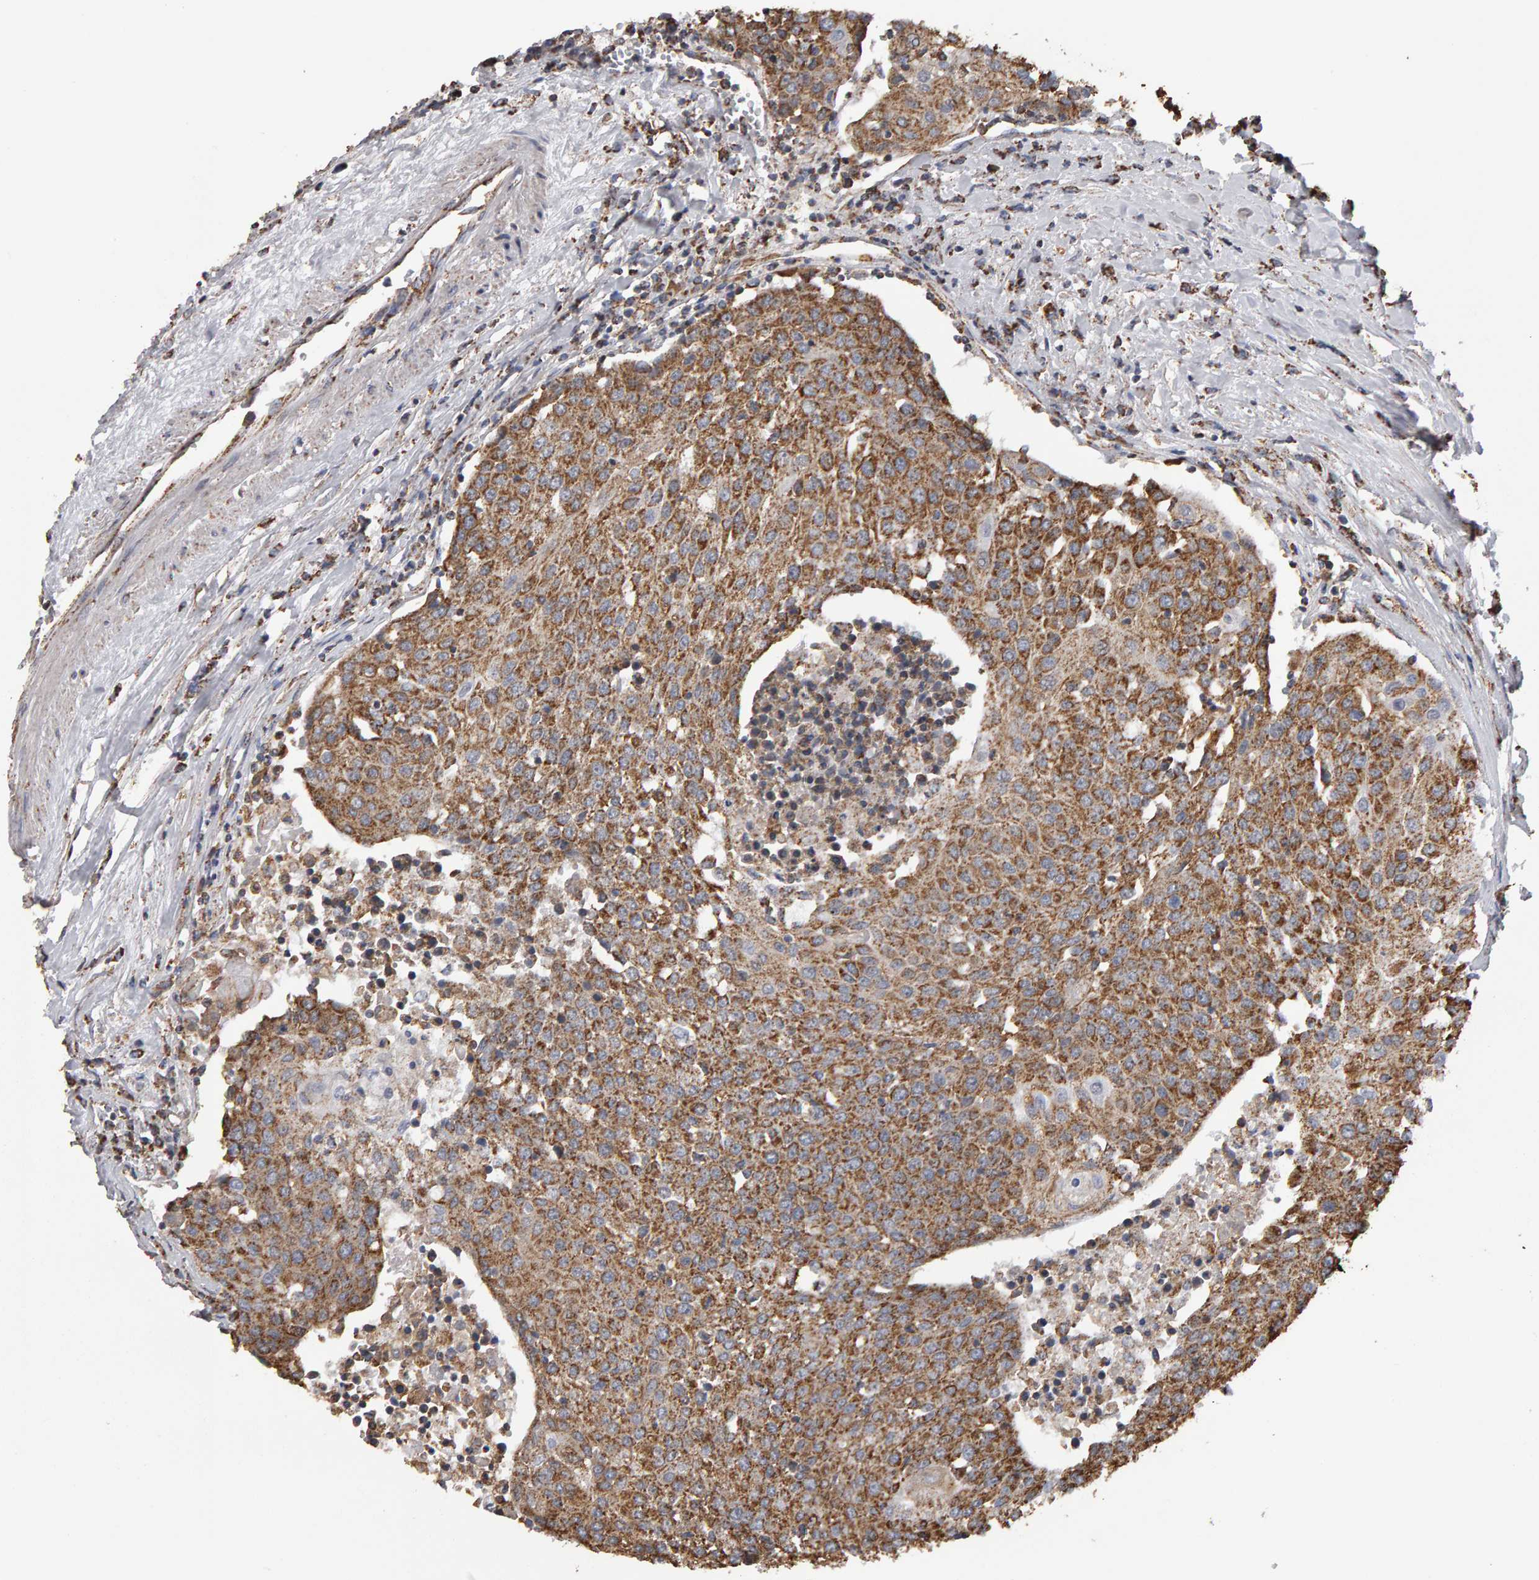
{"staining": {"intensity": "moderate", "quantity": ">75%", "location": "cytoplasmic/membranous"}, "tissue": "urothelial cancer", "cell_type": "Tumor cells", "image_type": "cancer", "snomed": [{"axis": "morphology", "description": "Urothelial carcinoma, High grade"}, {"axis": "topography", "description": "Urinary bladder"}], "caption": "High-magnification brightfield microscopy of urothelial cancer stained with DAB (3,3'-diaminobenzidine) (brown) and counterstained with hematoxylin (blue). tumor cells exhibit moderate cytoplasmic/membranous expression is present in about>75% of cells.", "gene": "TOM1L1", "patient": {"sex": "female", "age": 85}}